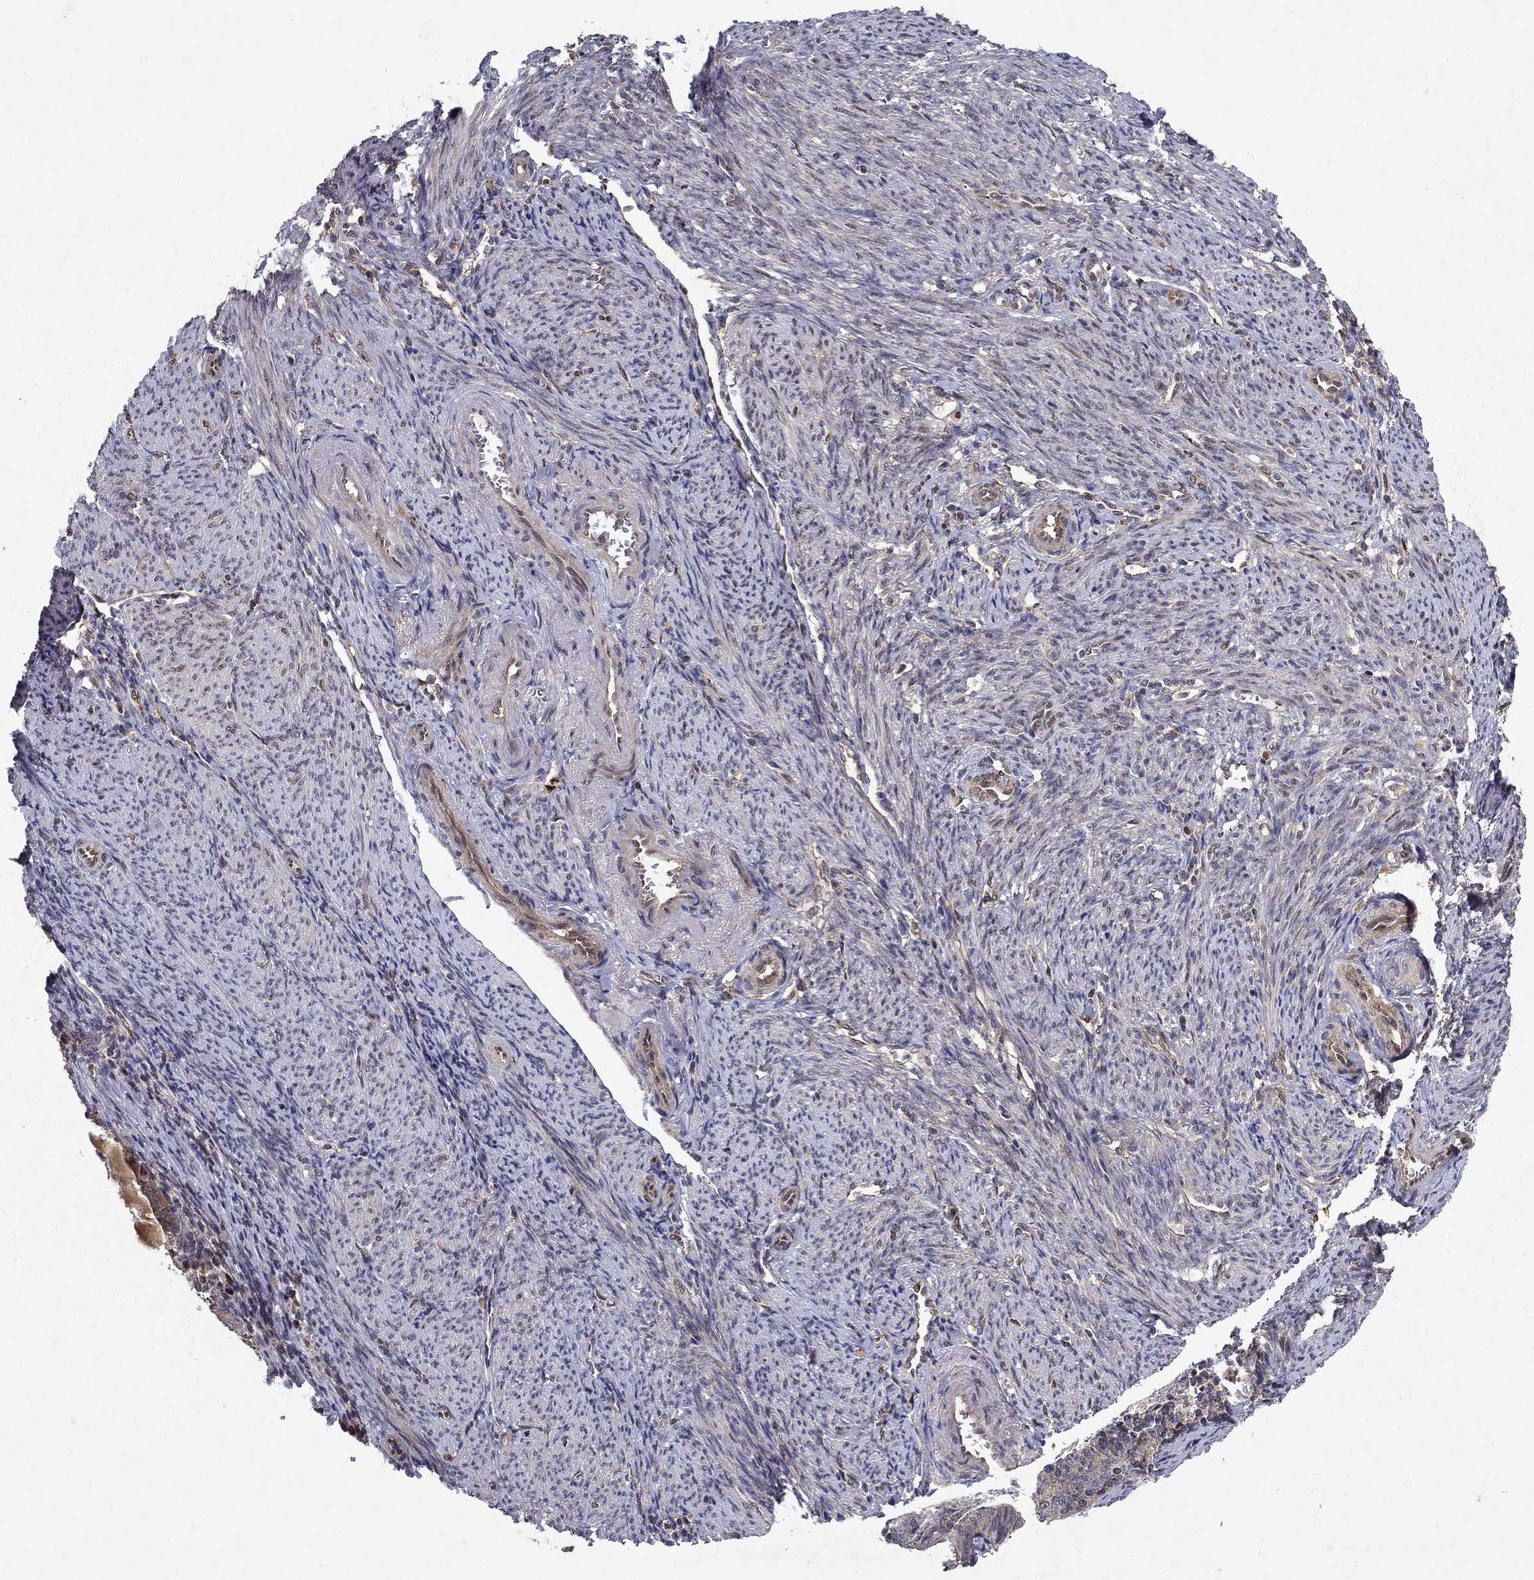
{"staining": {"intensity": "negative", "quantity": "none", "location": "none"}, "tissue": "endometrial cancer", "cell_type": "Tumor cells", "image_type": "cancer", "snomed": [{"axis": "morphology", "description": "Adenocarcinoma, NOS"}, {"axis": "topography", "description": "Endometrium"}], "caption": "IHC histopathology image of endometrial cancer (adenocarcinoma) stained for a protein (brown), which shows no positivity in tumor cells. (Brightfield microscopy of DAB immunohistochemistry (IHC) at high magnification).", "gene": "CRTC1", "patient": {"sex": "female", "age": 57}}